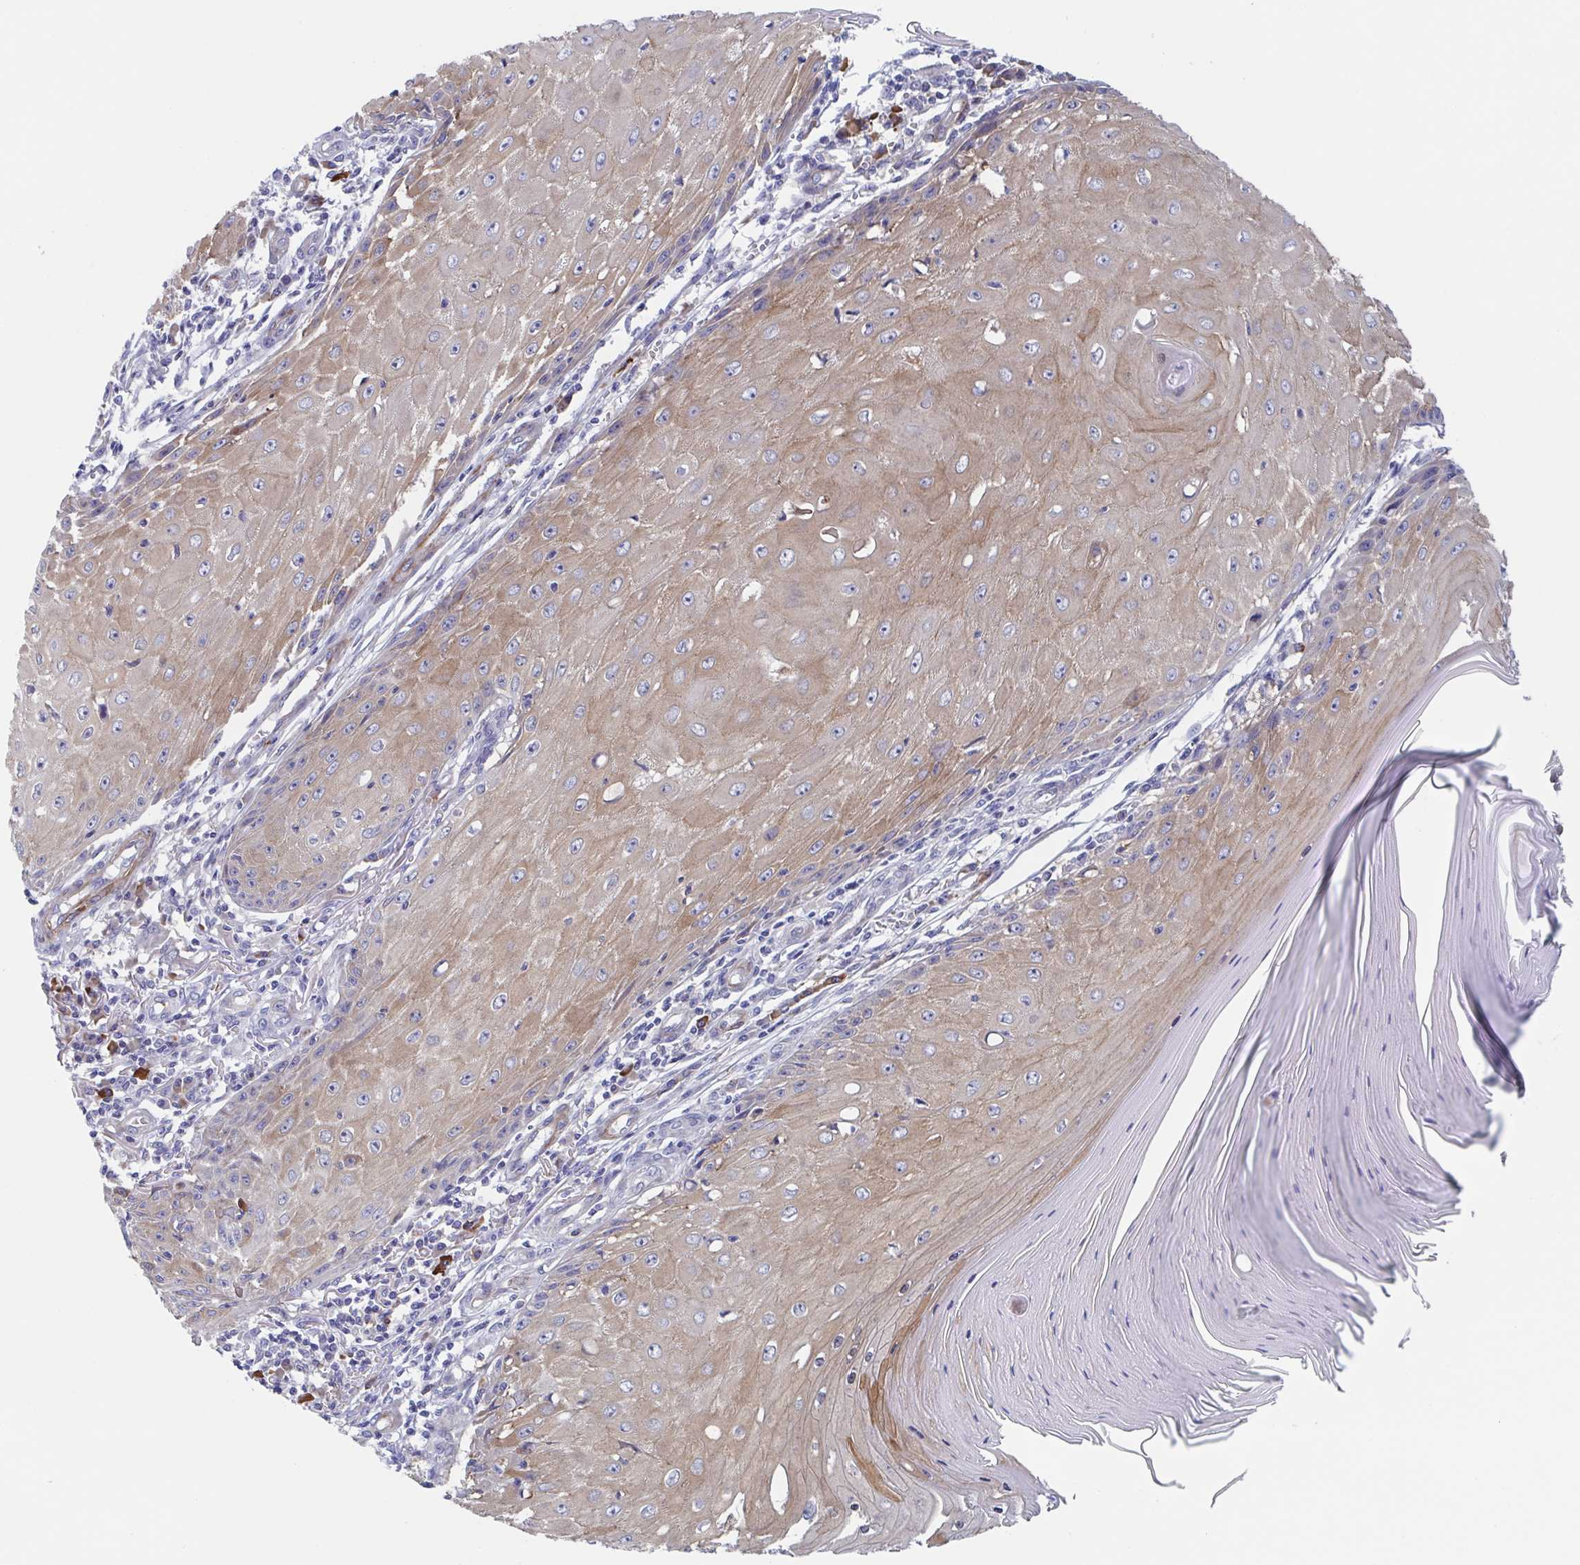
{"staining": {"intensity": "weak", "quantity": ">75%", "location": "cytoplasmic/membranous"}, "tissue": "skin cancer", "cell_type": "Tumor cells", "image_type": "cancer", "snomed": [{"axis": "morphology", "description": "Squamous cell carcinoma, NOS"}, {"axis": "topography", "description": "Skin"}], "caption": "Immunohistochemistry staining of skin cancer (squamous cell carcinoma), which demonstrates low levels of weak cytoplasmic/membranous positivity in approximately >75% of tumor cells indicating weak cytoplasmic/membranous protein staining. The staining was performed using DAB (3,3'-diaminobenzidine) (brown) for protein detection and nuclei were counterstained in hematoxylin (blue).", "gene": "KLC3", "patient": {"sex": "female", "age": 73}}